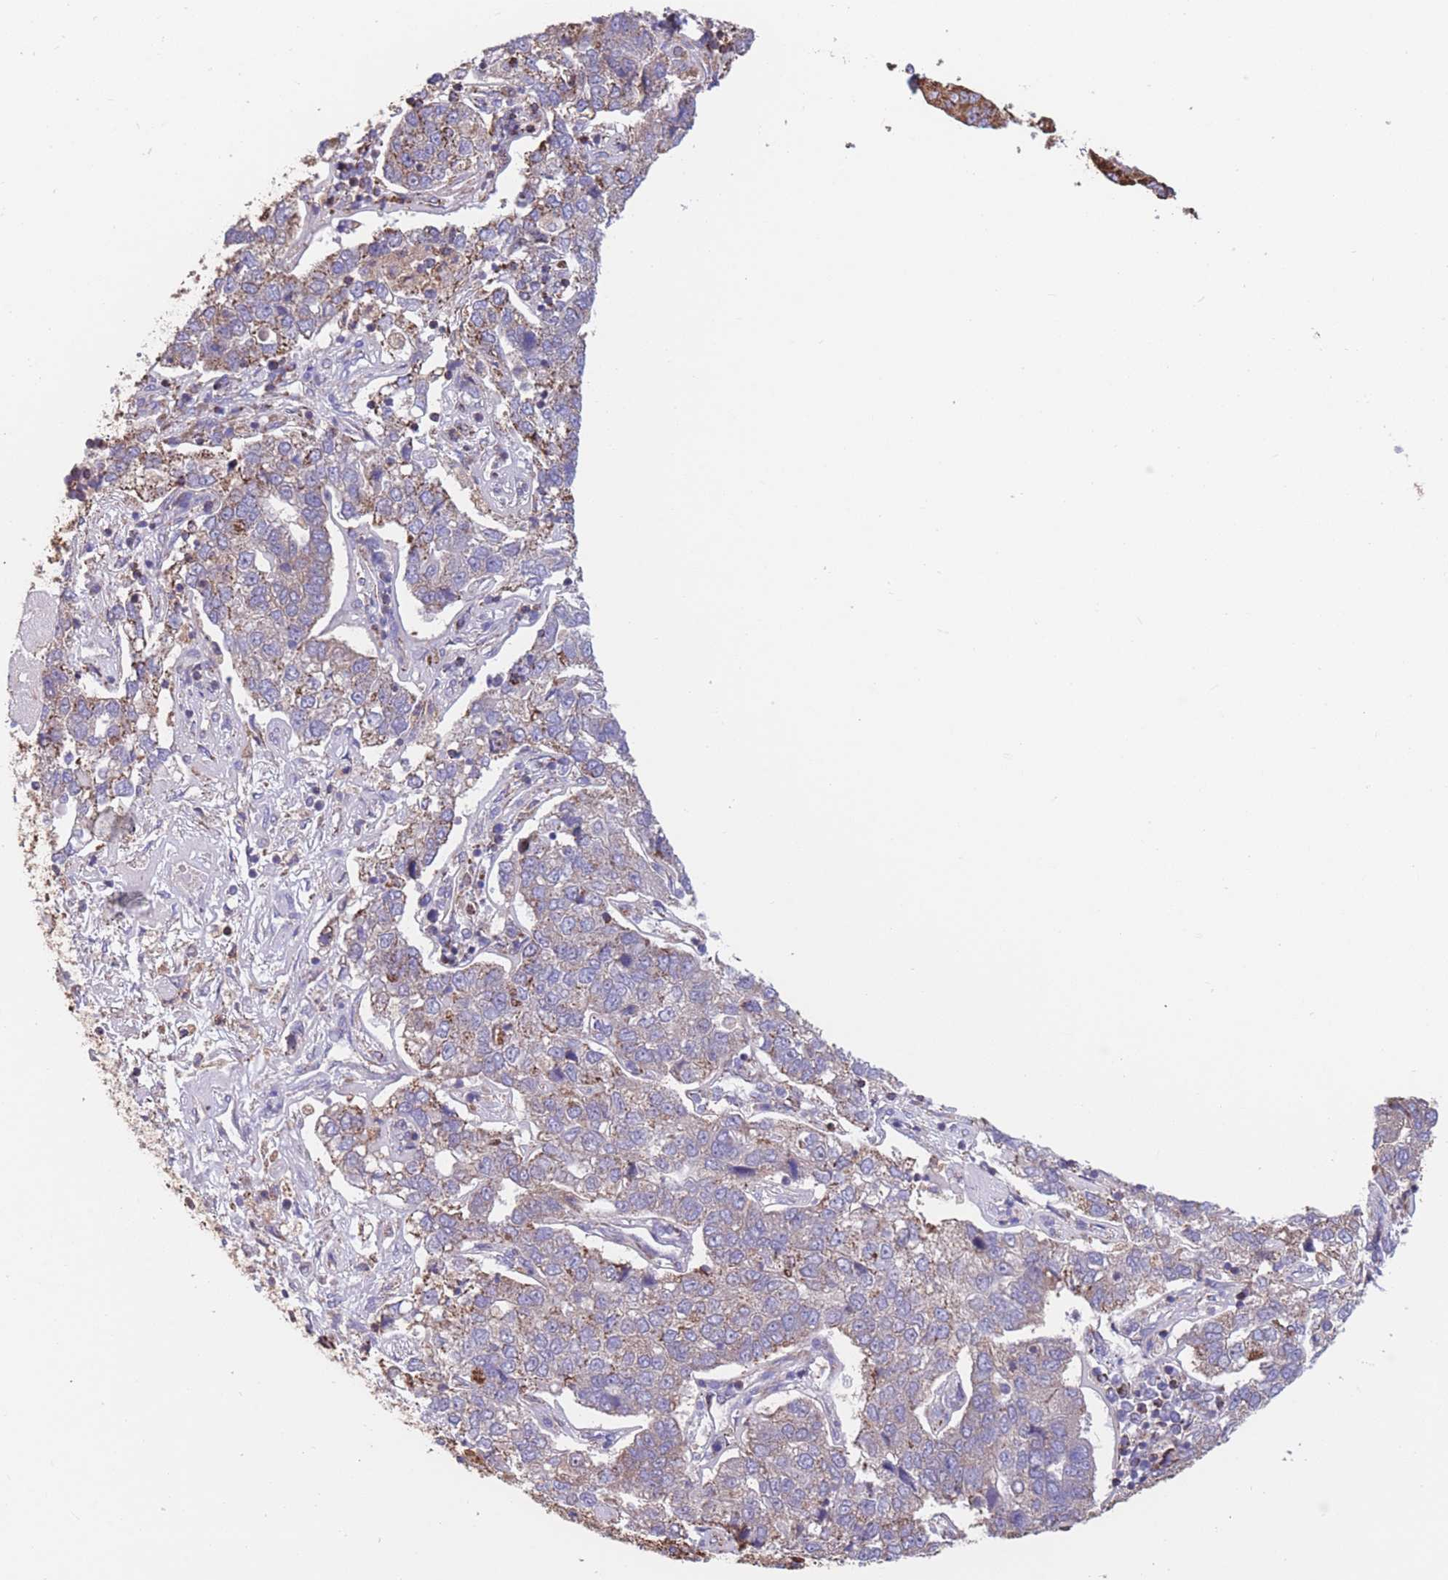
{"staining": {"intensity": "negative", "quantity": "none", "location": "none"}, "tissue": "pancreatic cancer", "cell_type": "Tumor cells", "image_type": "cancer", "snomed": [{"axis": "morphology", "description": "Adenocarcinoma, NOS"}, {"axis": "topography", "description": "Pancreas"}], "caption": "IHC image of neoplastic tissue: human pancreatic cancer (adenocarcinoma) stained with DAB (3,3'-diaminobenzidine) shows no significant protein positivity in tumor cells. The staining is performed using DAB (3,3'-diaminobenzidine) brown chromogen with nuclei counter-stained in using hematoxylin.", "gene": "FKBP8", "patient": {"sex": "female", "age": 61}}